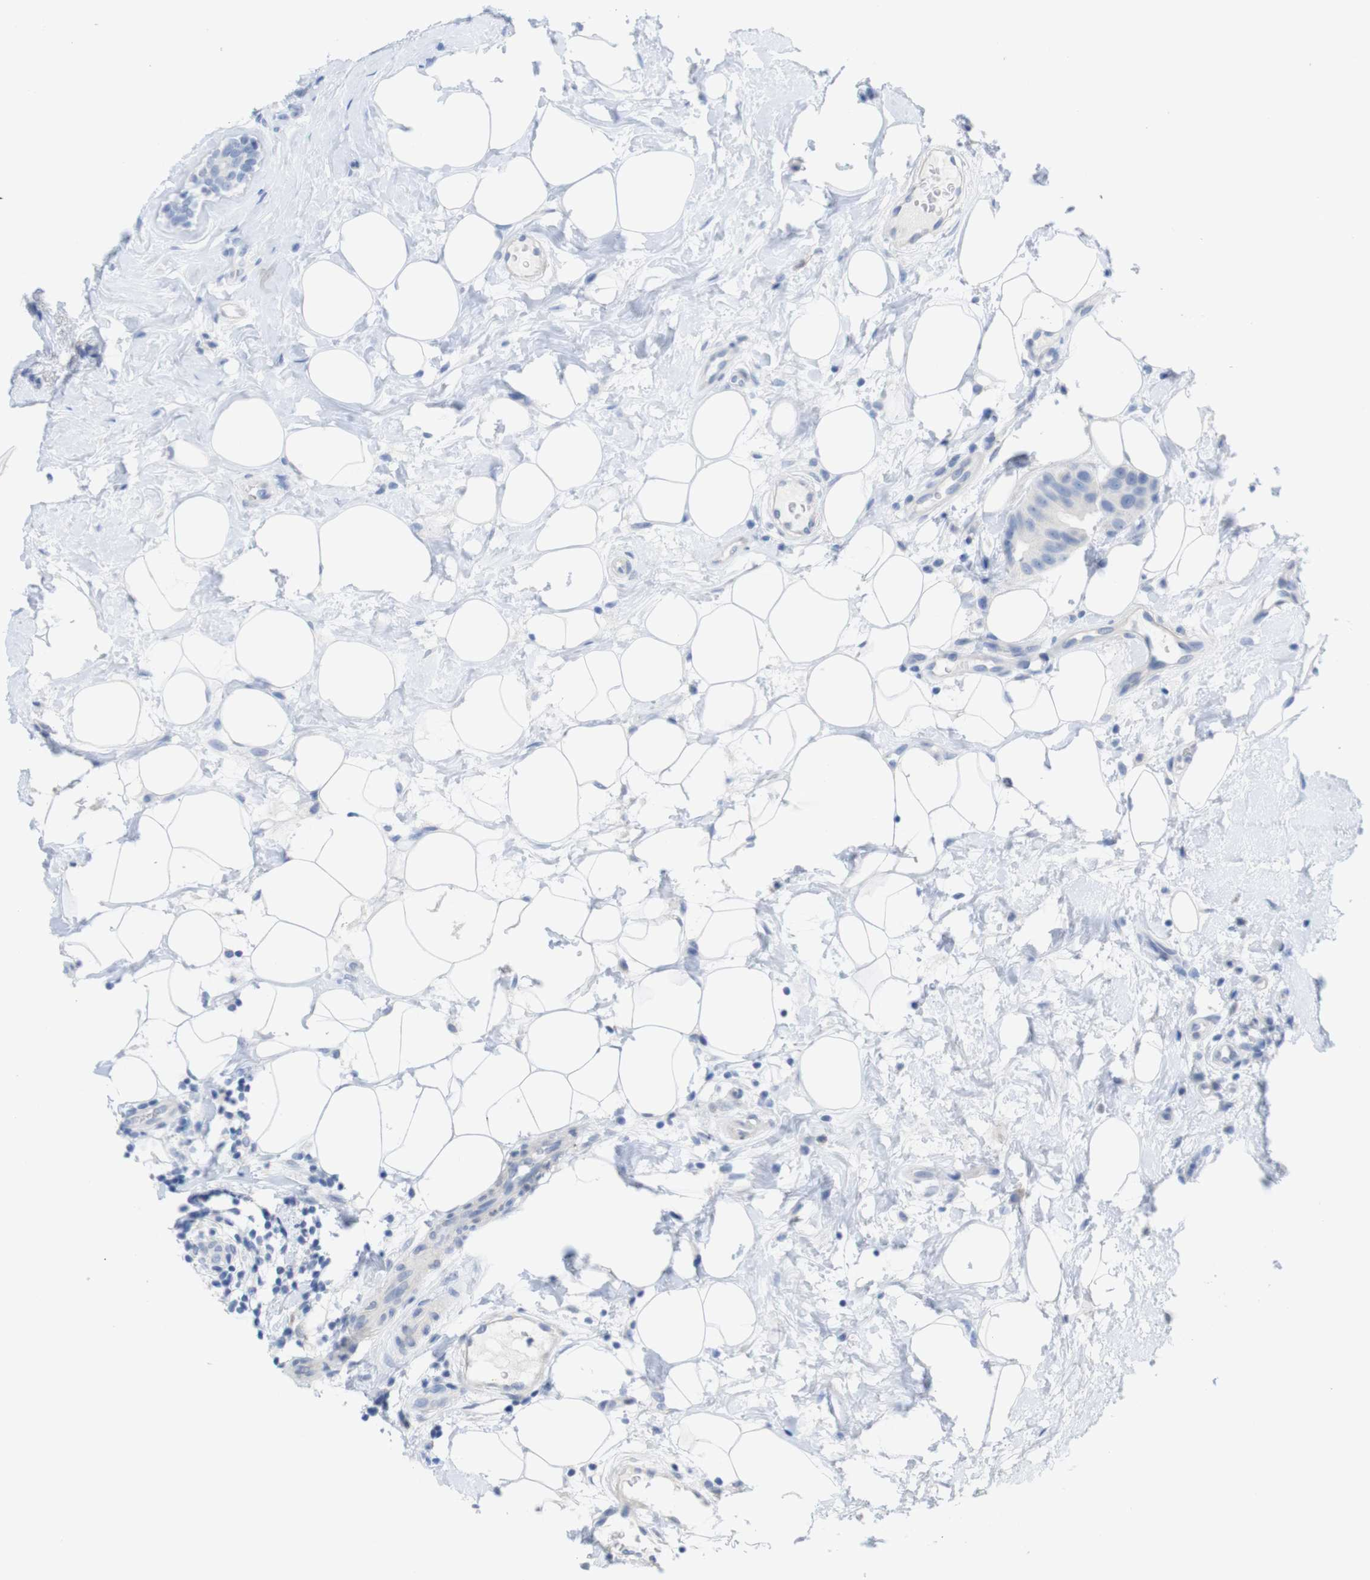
{"staining": {"intensity": "negative", "quantity": "none", "location": "none"}, "tissue": "breast cancer", "cell_type": "Tumor cells", "image_type": "cancer", "snomed": [{"axis": "morphology", "description": "Normal tissue, NOS"}, {"axis": "morphology", "description": "Duct carcinoma"}, {"axis": "topography", "description": "Breast"}], "caption": "Immunohistochemistry micrograph of breast intraductal carcinoma stained for a protein (brown), which exhibits no expression in tumor cells.", "gene": "PNMA1", "patient": {"sex": "female", "age": 39}}